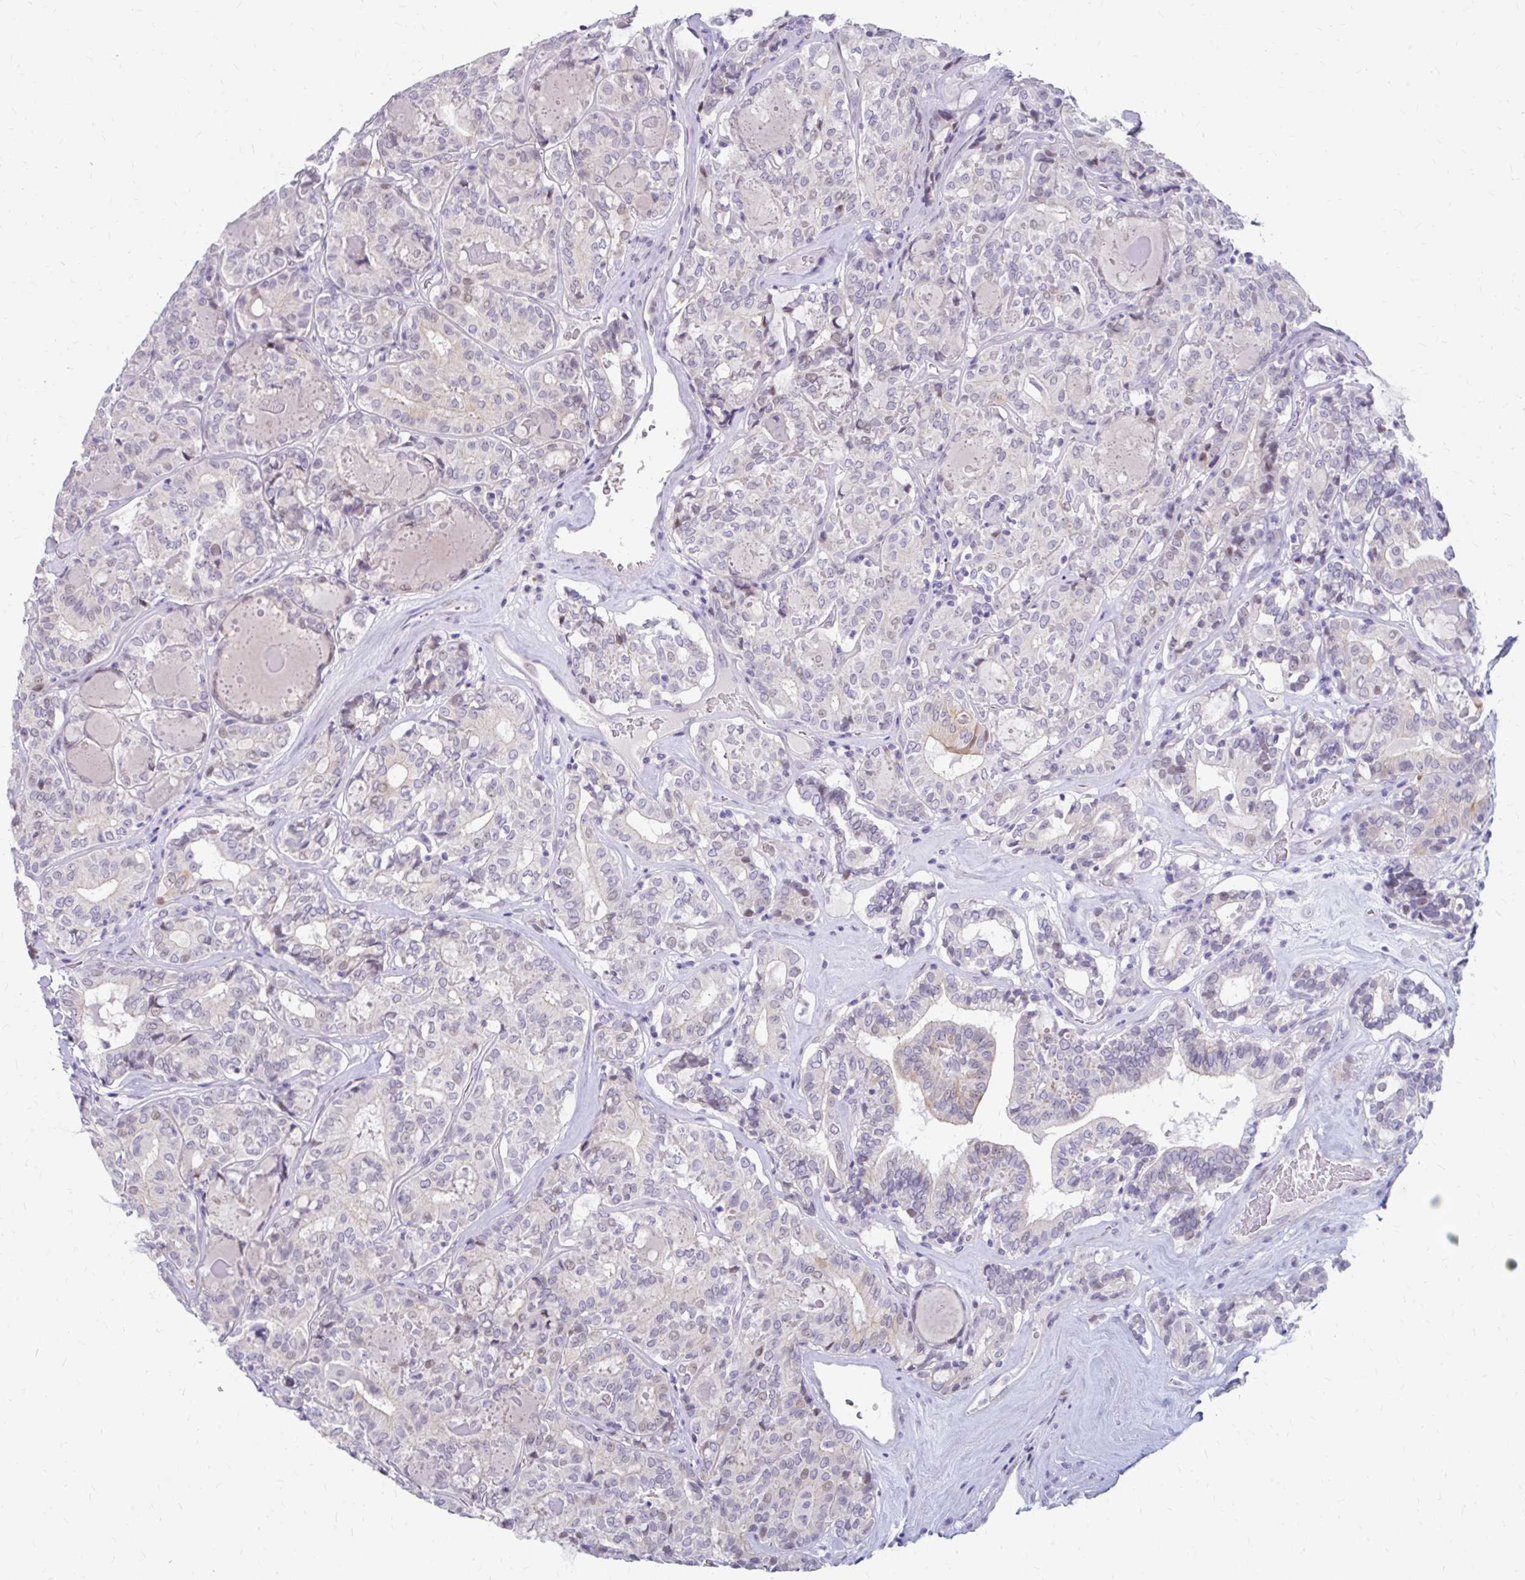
{"staining": {"intensity": "negative", "quantity": "none", "location": "none"}, "tissue": "thyroid cancer", "cell_type": "Tumor cells", "image_type": "cancer", "snomed": [{"axis": "morphology", "description": "Papillary adenocarcinoma, NOS"}, {"axis": "topography", "description": "Thyroid gland"}], "caption": "Thyroid papillary adenocarcinoma stained for a protein using immunohistochemistry shows no staining tumor cells.", "gene": "RGS16", "patient": {"sex": "female", "age": 72}}